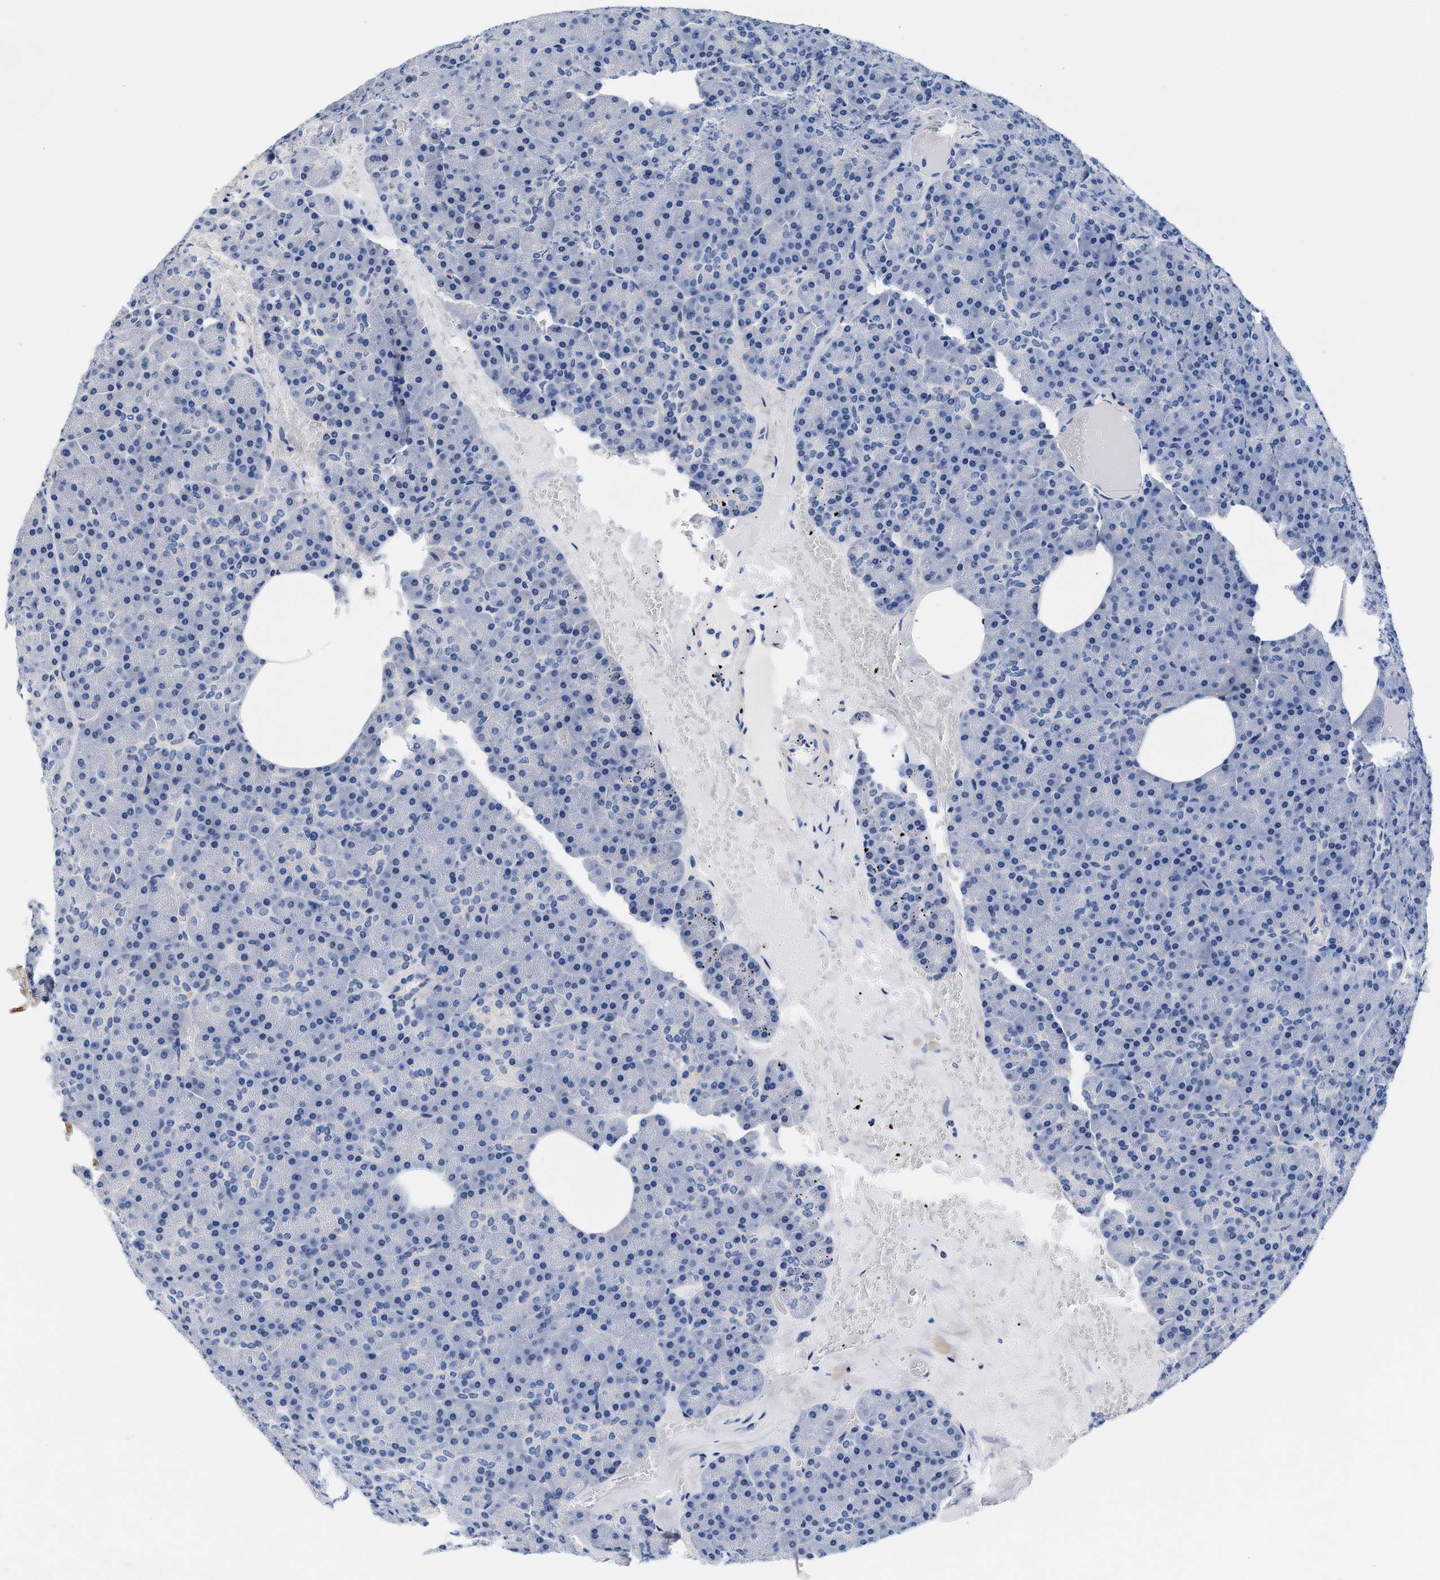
{"staining": {"intensity": "negative", "quantity": "none", "location": "none"}, "tissue": "pancreas", "cell_type": "Exocrine glandular cells", "image_type": "normal", "snomed": [{"axis": "morphology", "description": "Normal tissue, NOS"}, {"axis": "morphology", "description": "Carcinoid, malignant, NOS"}, {"axis": "topography", "description": "Pancreas"}], "caption": "High magnification brightfield microscopy of unremarkable pancreas stained with DAB (3,3'-diaminobenzidine) (brown) and counterstained with hematoxylin (blue): exocrine glandular cells show no significant positivity. (Stains: DAB (3,3'-diaminobenzidine) immunohistochemistry (IHC) with hematoxylin counter stain, Microscopy: brightfield microscopy at high magnification).", "gene": "ACTL7B", "patient": {"sex": "female", "age": 35}}